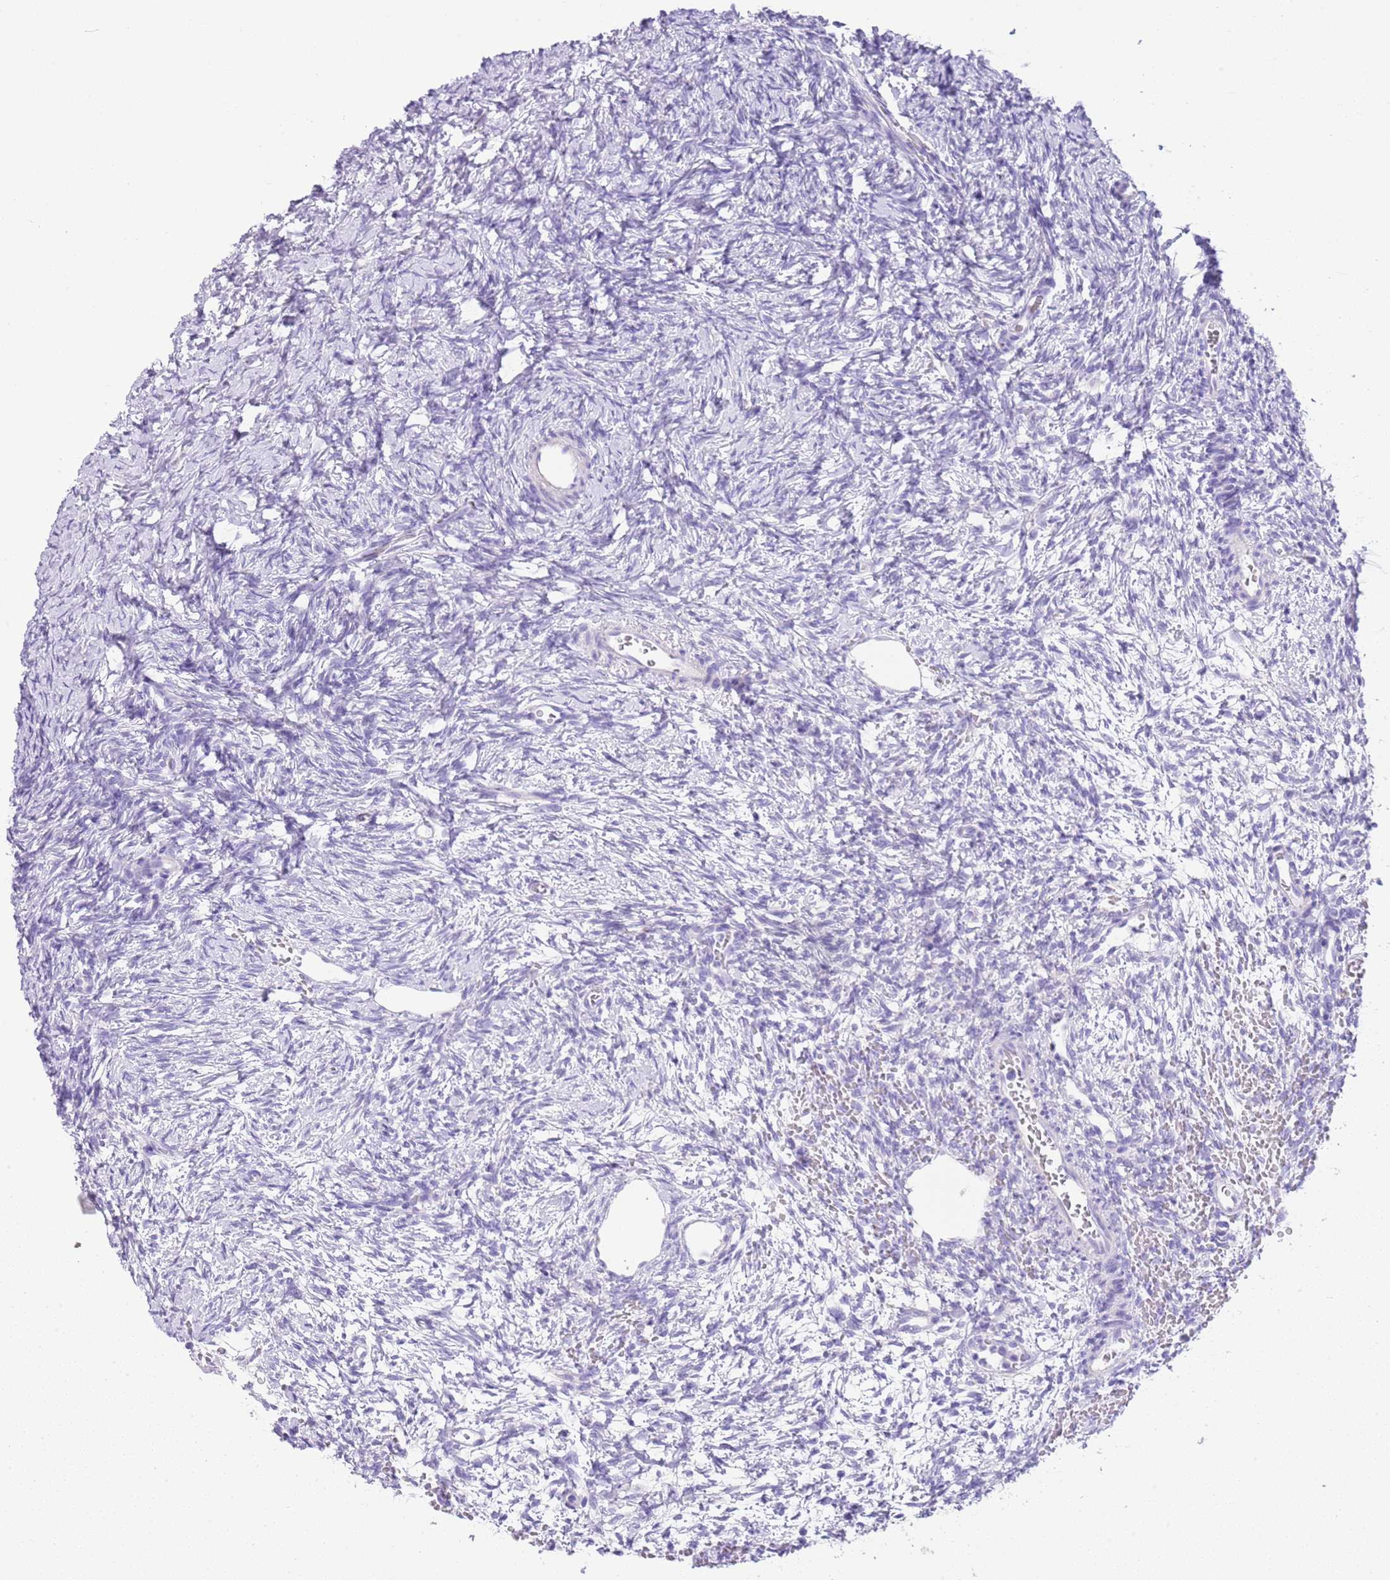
{"staining": {"intensity": "negative", "quantity": "none", "location": "none"}, "tissue": "ovary", "cell_type": "Follicle cells", "image_type": "normal", "snomed": [{"axis": "morphology", "description": "Normal tissue, NOS"}, {"axis": "topography", "description": "Ovary"}], "caption": "The micrograph exhibits no staining of follicle cells in benign ovary.", "gene": "ABHD17C", "patient": {"sex": "female", "age": 39}}